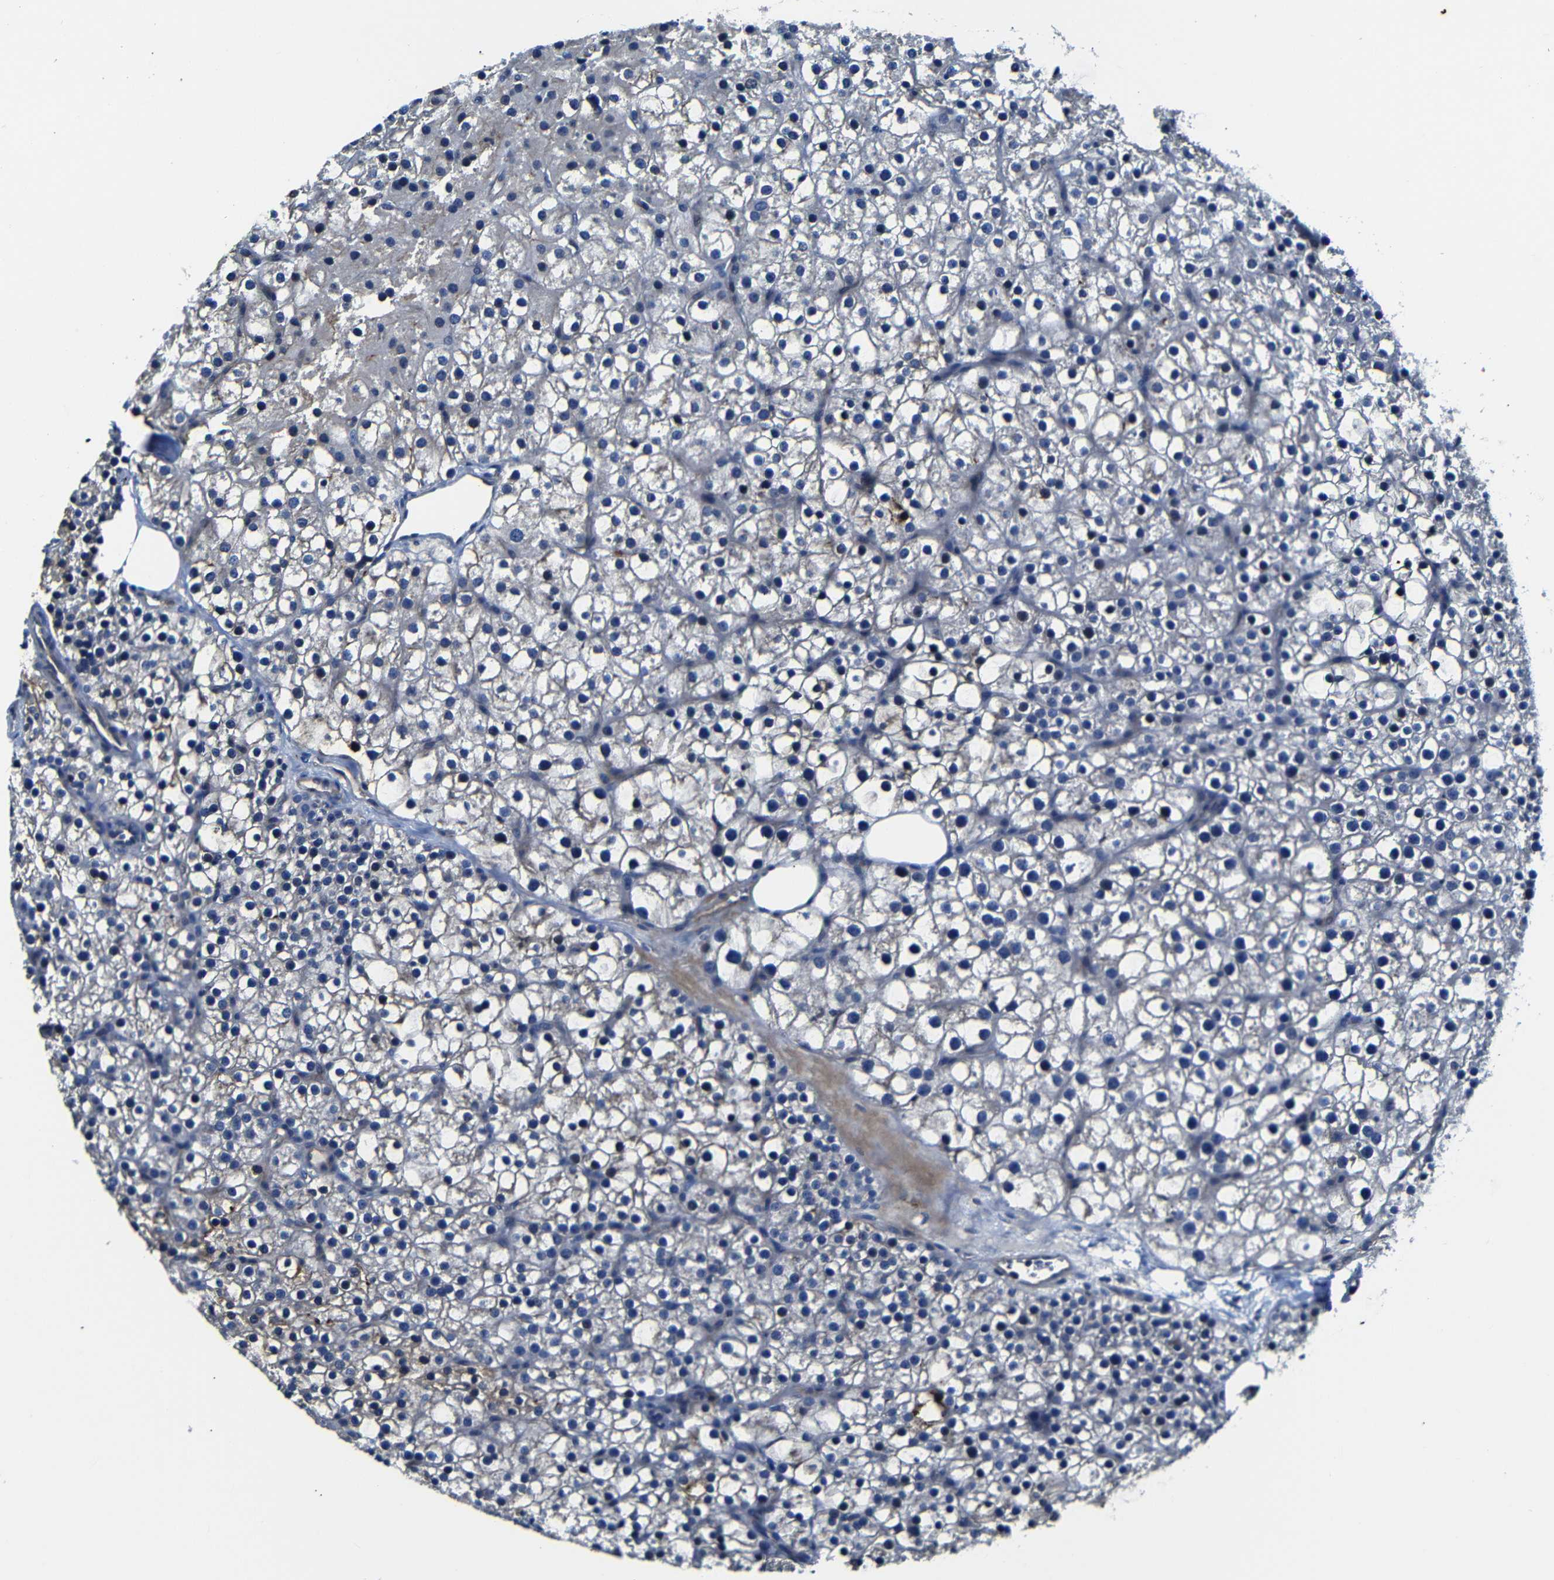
{"staining": {"intensity": "weak", "quantity": "<25%", "location": "cytoplasmic/membranous"}, "tissue": "parathyroid gland", "cell_type": "Glandular cells", "image_type": "normal", "snomed": [{"axis": "morphology", "description": "Normal tissue, NOS"}, {"axis": "morphology", "description": "Adenoma, NOS"}, {"axis": "topography", "description": "Parathyroid gland"}], "caption": "Glandular cells are negative for protein expression in normal human parathyroid gland. The staining was performed using DAB to visualize the protein expression in brown, while the nuclei were stained in blue with hematoxylin (Magnification: 20x).", "gene": "AFDN", "patient": {"sex": "female", "age": 70}}